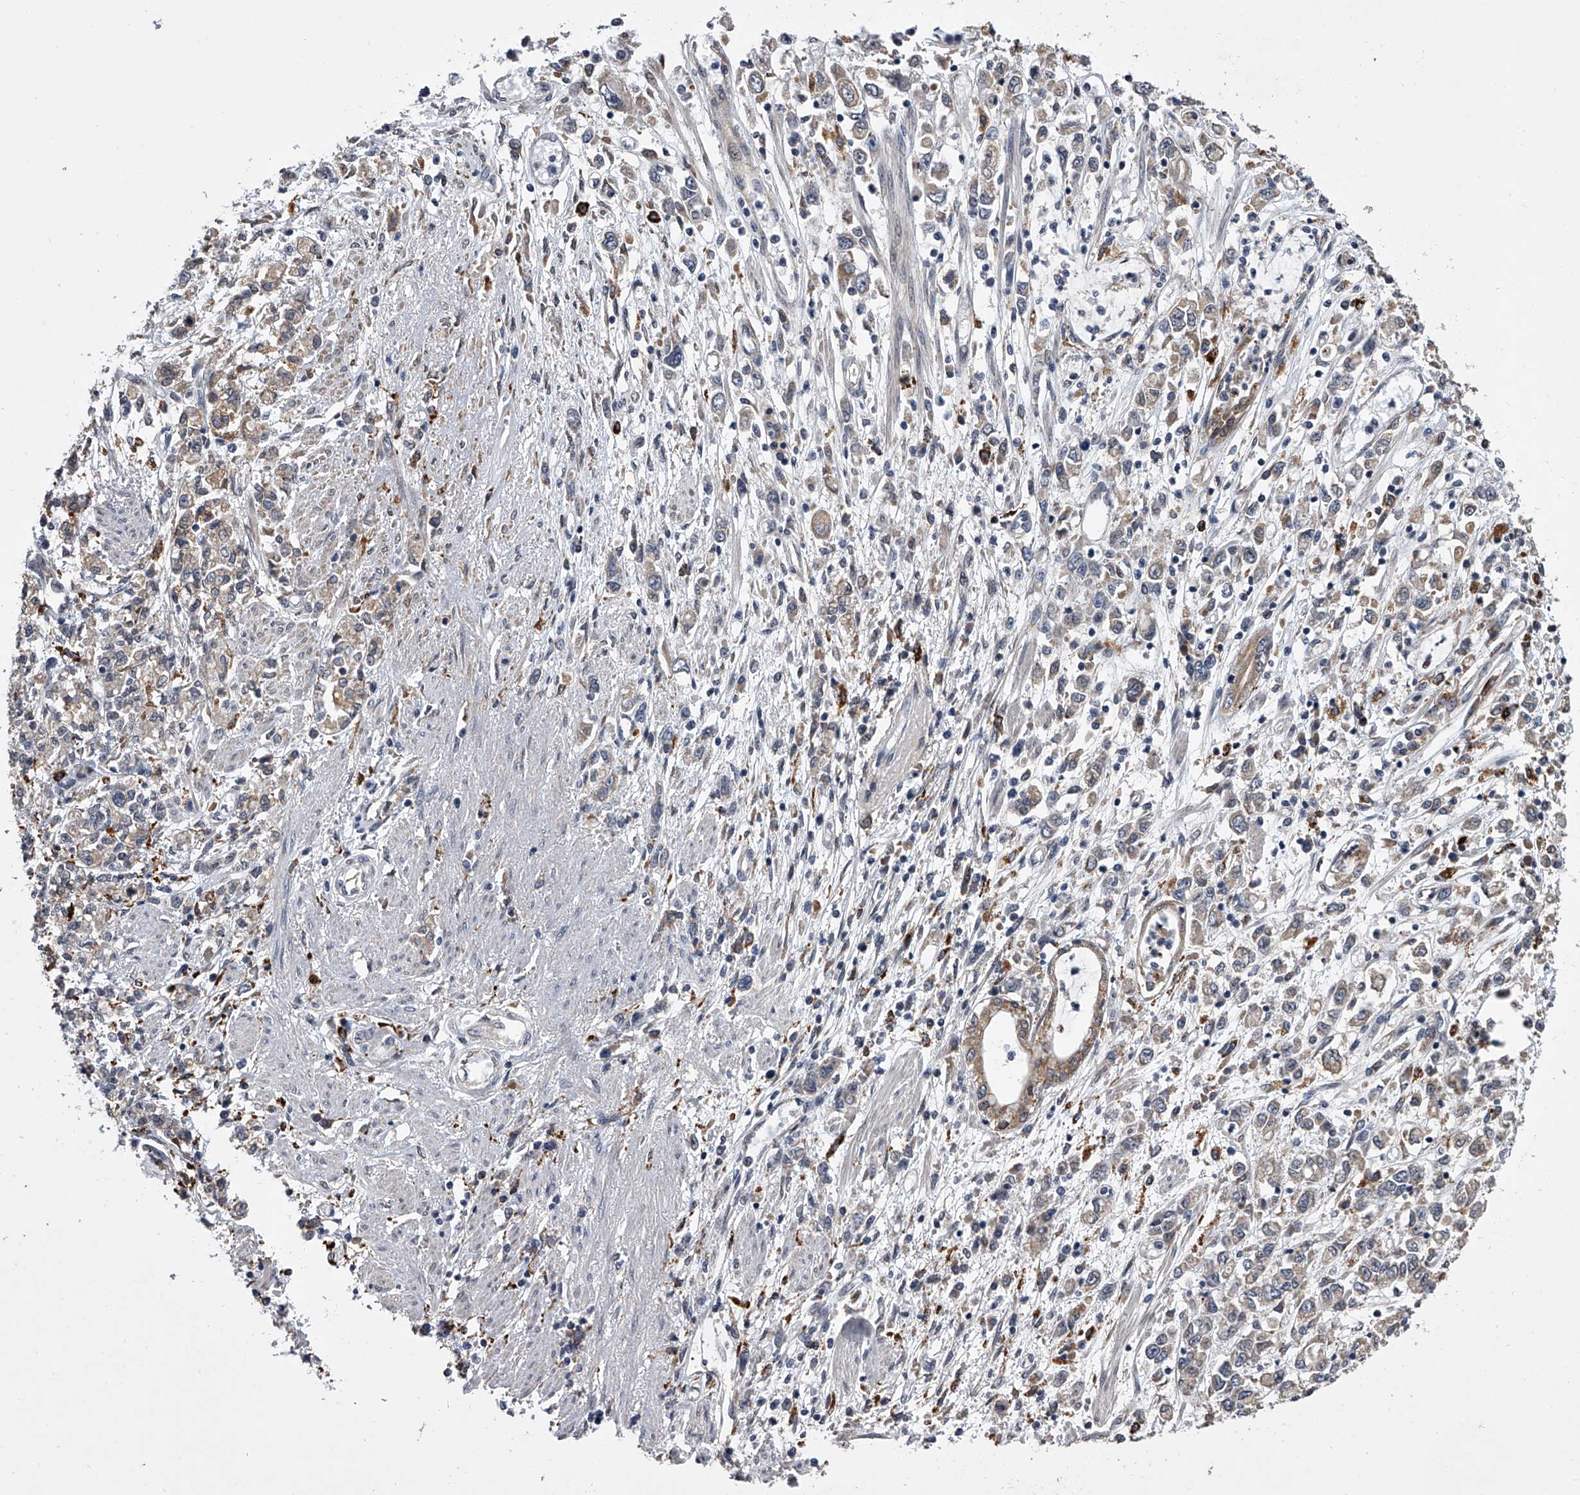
{"staining": {"intensity": "weak", "quantity": "25%-75%", "location": "cytoplasmic/membranous"}, "tissue": "stomach cancer", "cell_type": "Tumor cells", "image_type": "cancer", "snomed": [{"axis": "morphology", "description": "Adenocarcinoma, NOS"}, {"axis": "topography", "description": "Stomach"}], "caption": "Stomach adenocarcinoma stained for a protein (brown) shows weak cytoplasmic/membranous positive staining in approximately 25%-75% of tumor cells.", "gene": "TRIM8", "patient": {"sex": "female", "age": 76}}